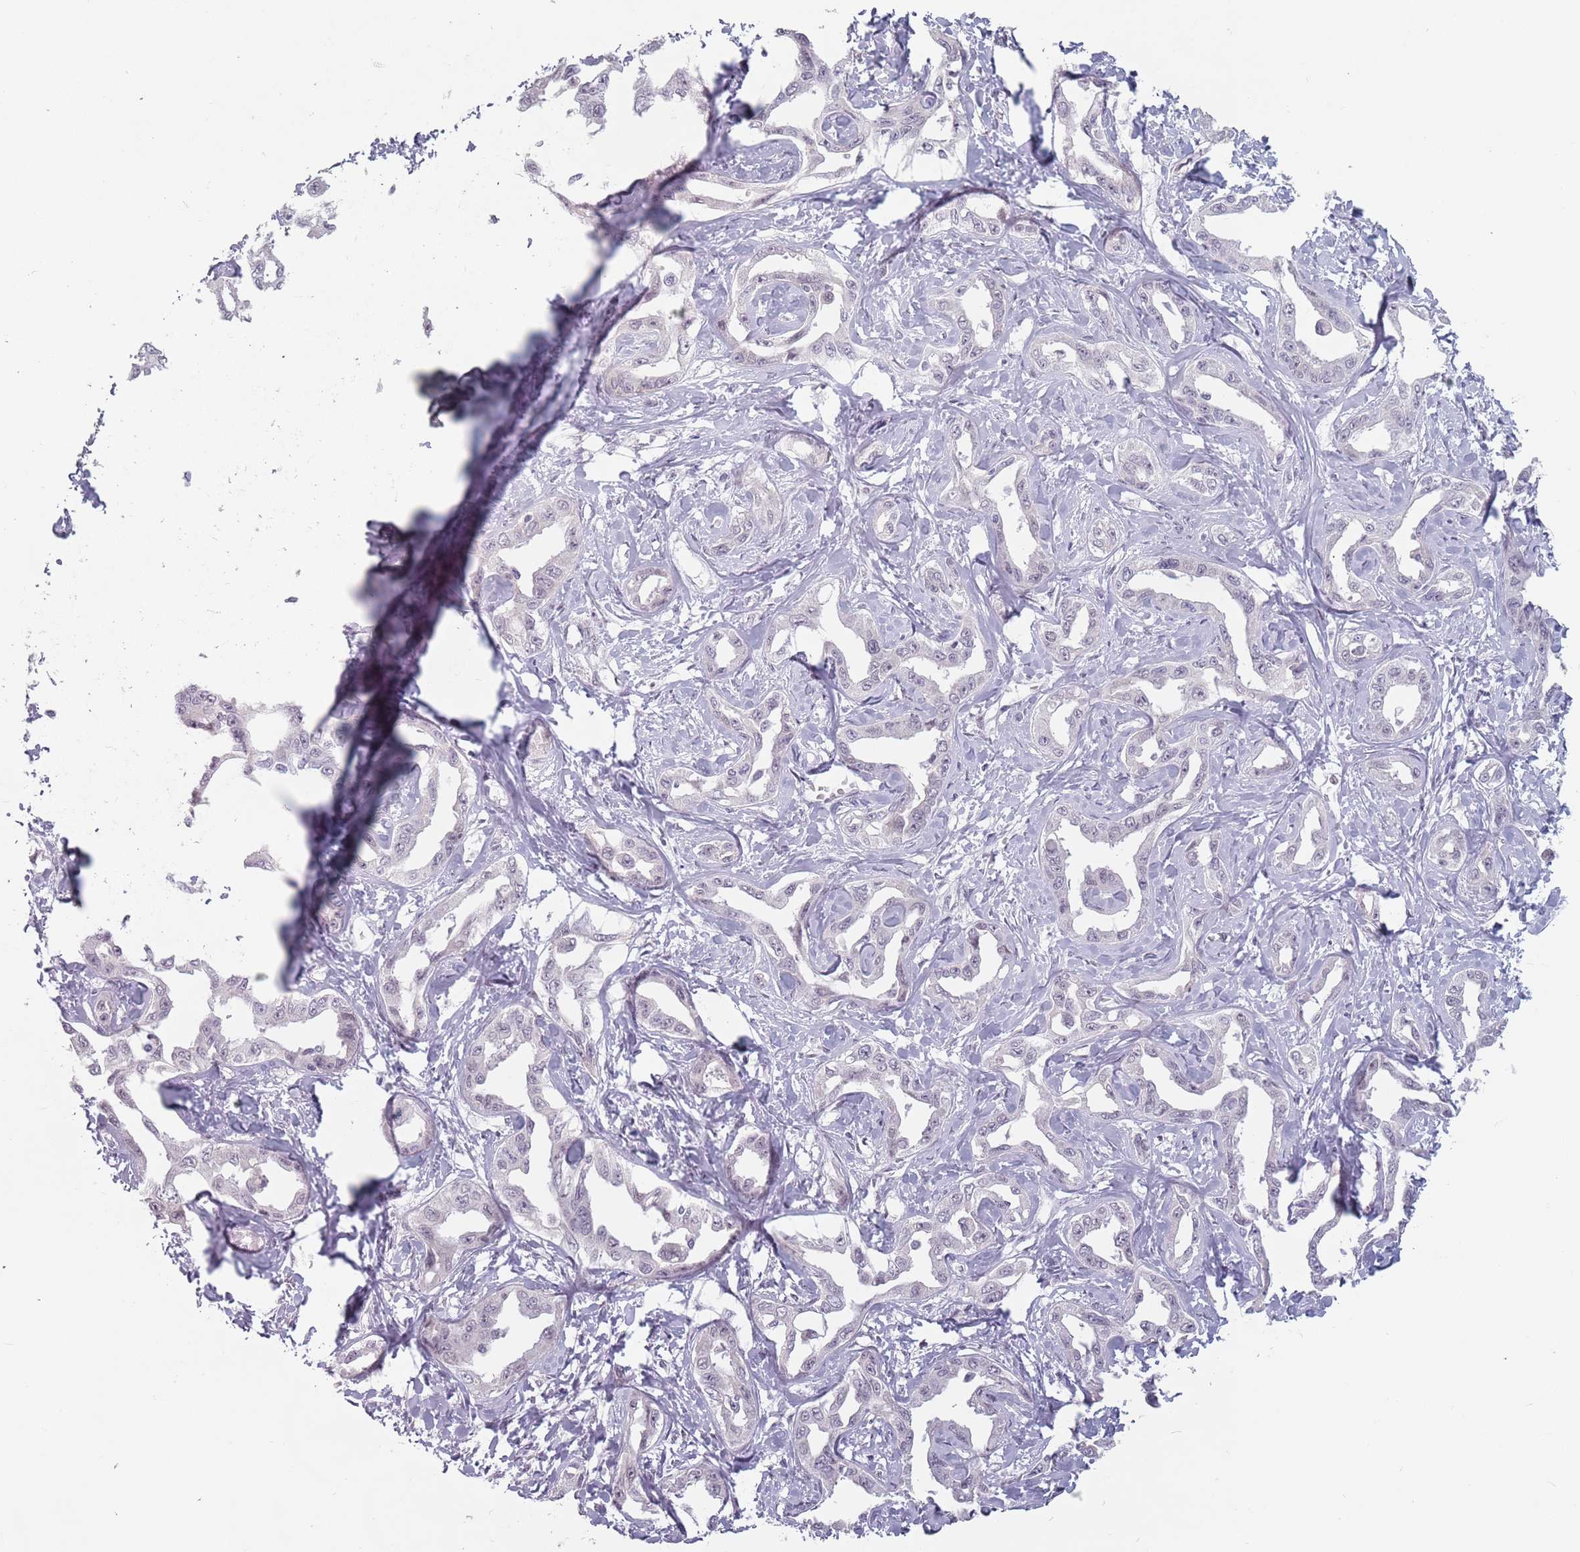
{"staining": {"intensity": "negative", "quantity": "none", "location": "none"}, "tissue": "liver cancer", "cell_type": "Tumor cells", "image_type": "cancer", "snomed": [{"axis": "morphology", "description": "Cholangiocarcinoma"}, {"axis": "topography", "description": "Liver"}], "caption": "High magnification brightfield microscopy of cholangiocarcinoma (liver) stained with DAB (brown) and counterstained with hematoxylin (blue): tumor cells show no significant positivity.", "gene": "PTCHD1", "patient": {"sex": "male", "age": 59}}